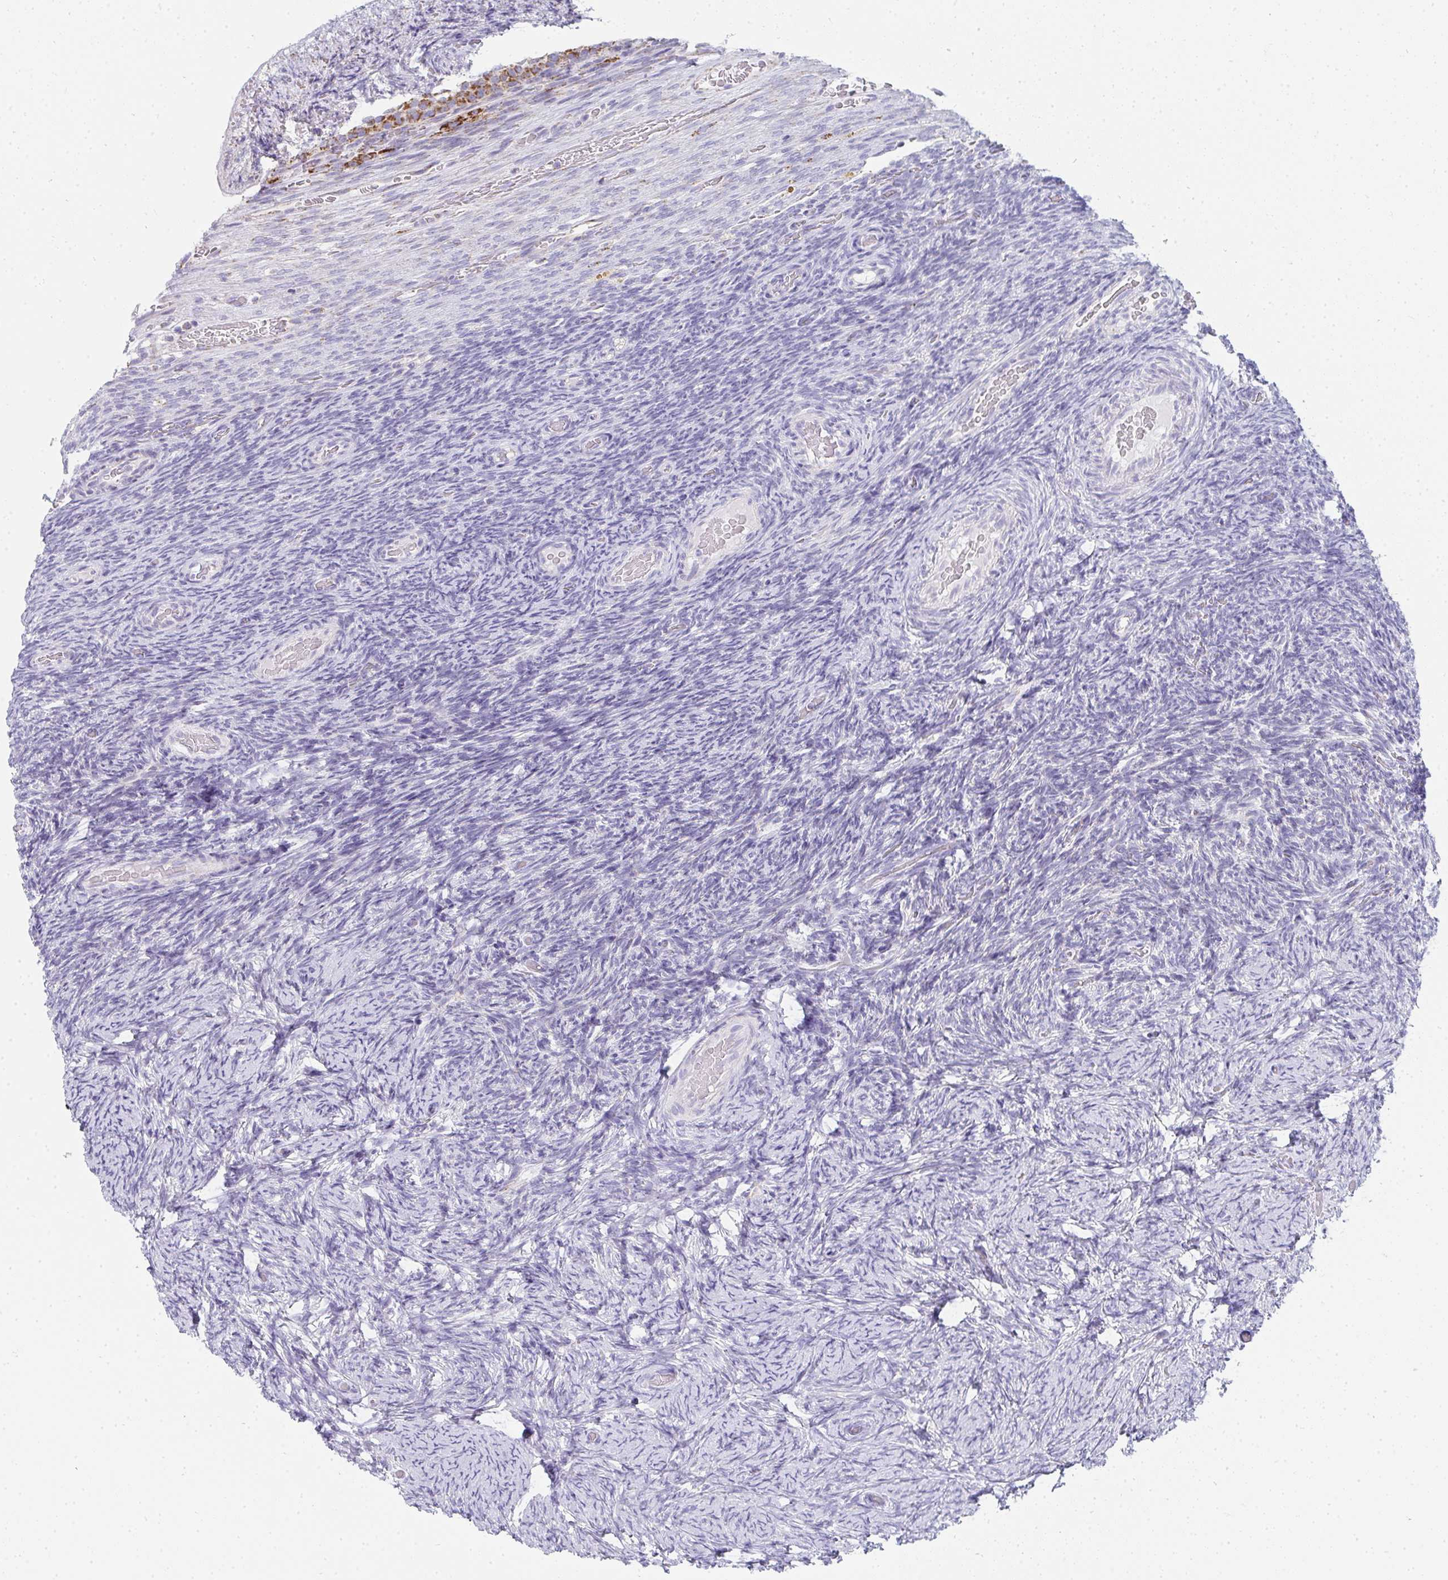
{"staining": {"intensity": "moderate", "quantity": ">75%", "location": "cytoplasmic/membranous"}, "tissue": "ovary", "cell_type": "Follicle cells", "image_type": "normal", "snomed": [{"axis": "morphology", "description": "Normal tissue, NOS"}, {"axis": "topography", "description": "Ovary"}], "caption": "DAB (3,3'-diaminobenzidine) immunohistochemical staining of benign ovary reveals moderate cytoplasmic/membranous protein positivity in about >75% of follicle cells.", "gene": "SLC6A1", "patient": {"sex": "female", "age": 34}}